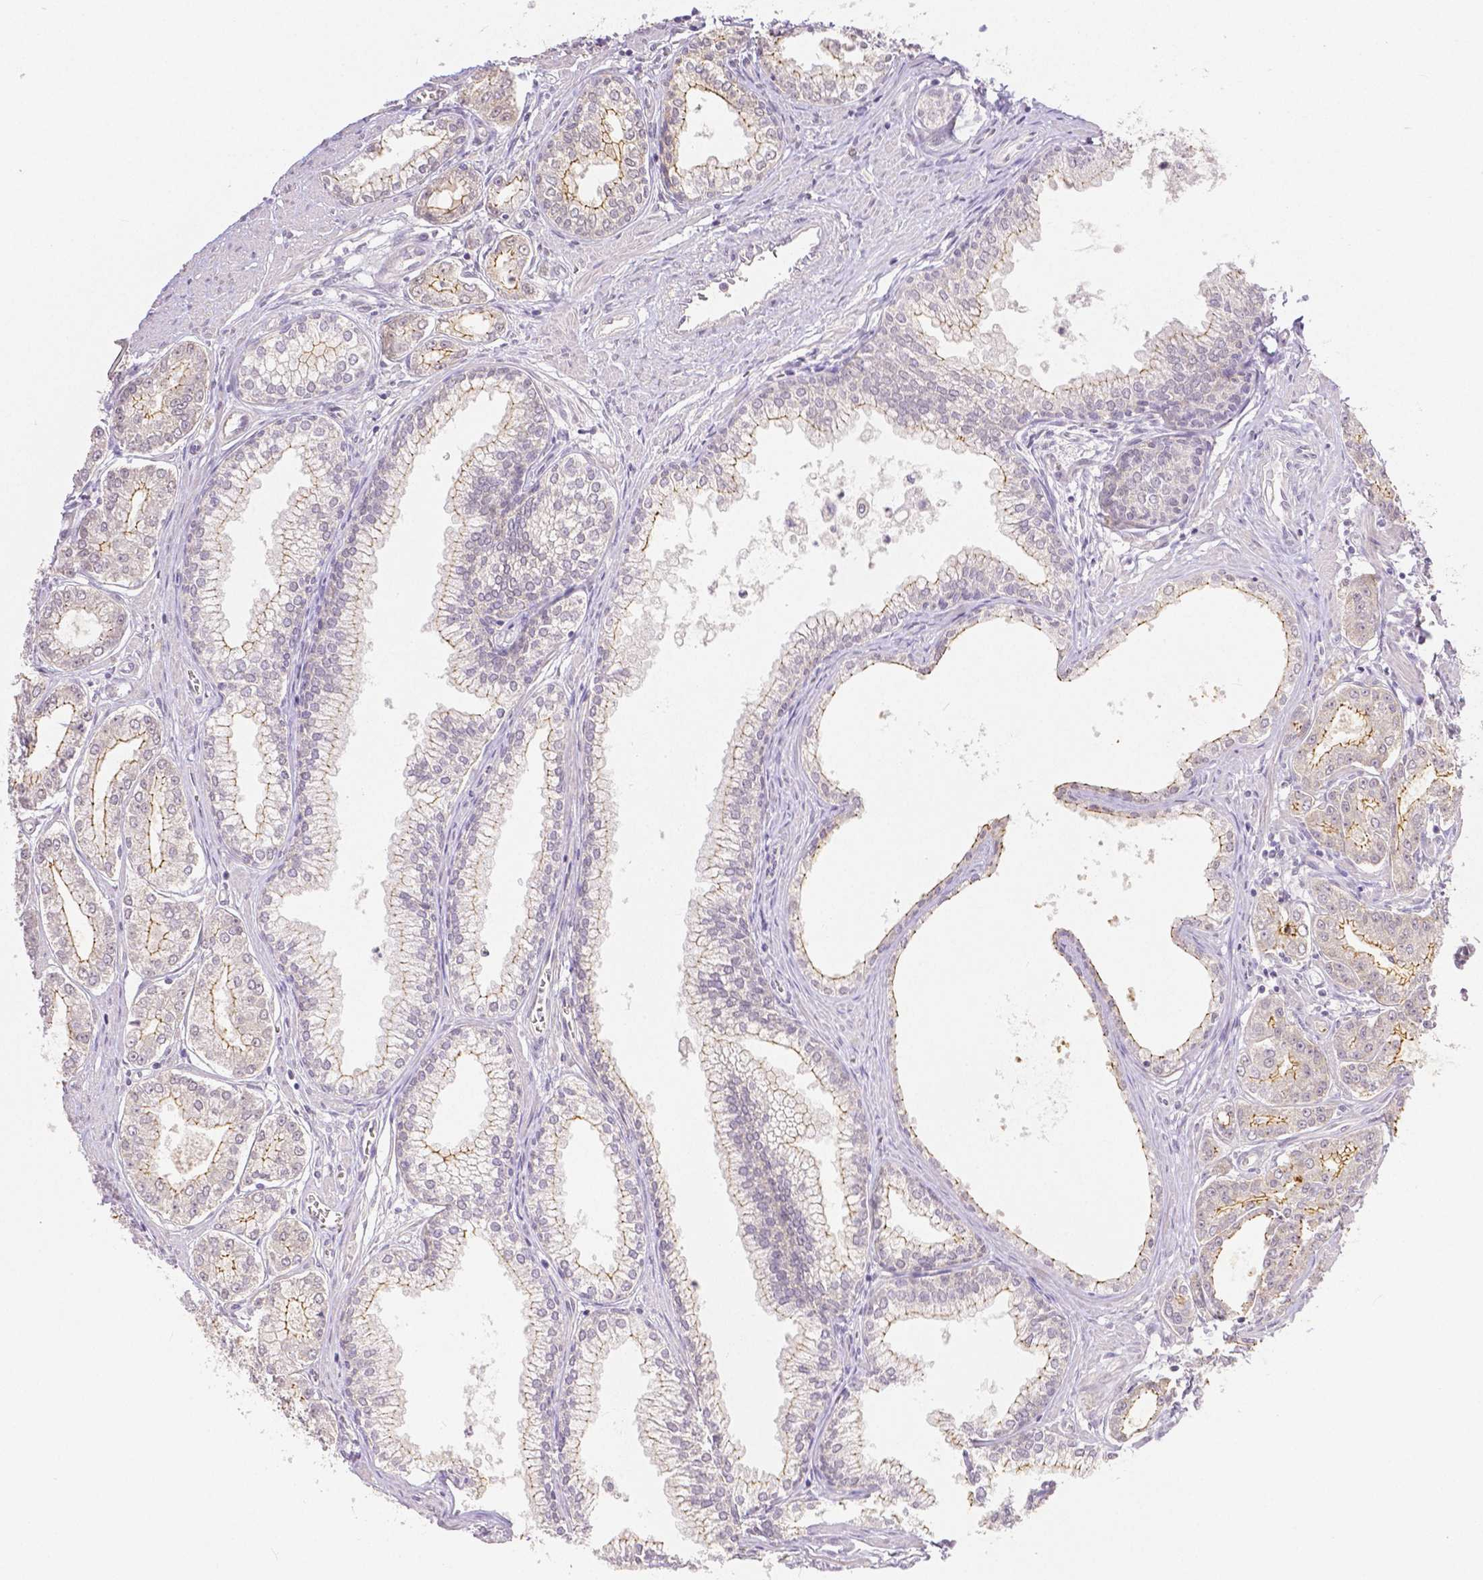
{"staining": {"intensity": "moderate", "quantity": "<25%", "location": "cytoplasmic/membranous"}, "tissue": "prostate cancer", "cell_type": "Tumor cells", "image_type": "cancer", "snomed": [{"axis": "morphology", "description": "Adenocarcinoma, NOS"}, {"axis": "topography", "description": "Prostate"}], "caption": "A photomicrograph of prostate cancer (adenocarcinoma) stained for a protein exhibits moderate cytoplasmic/membranous brown staining in tumor cells.", "gene": "OCLN", "patient": {"sex": "male", "age": 71}}